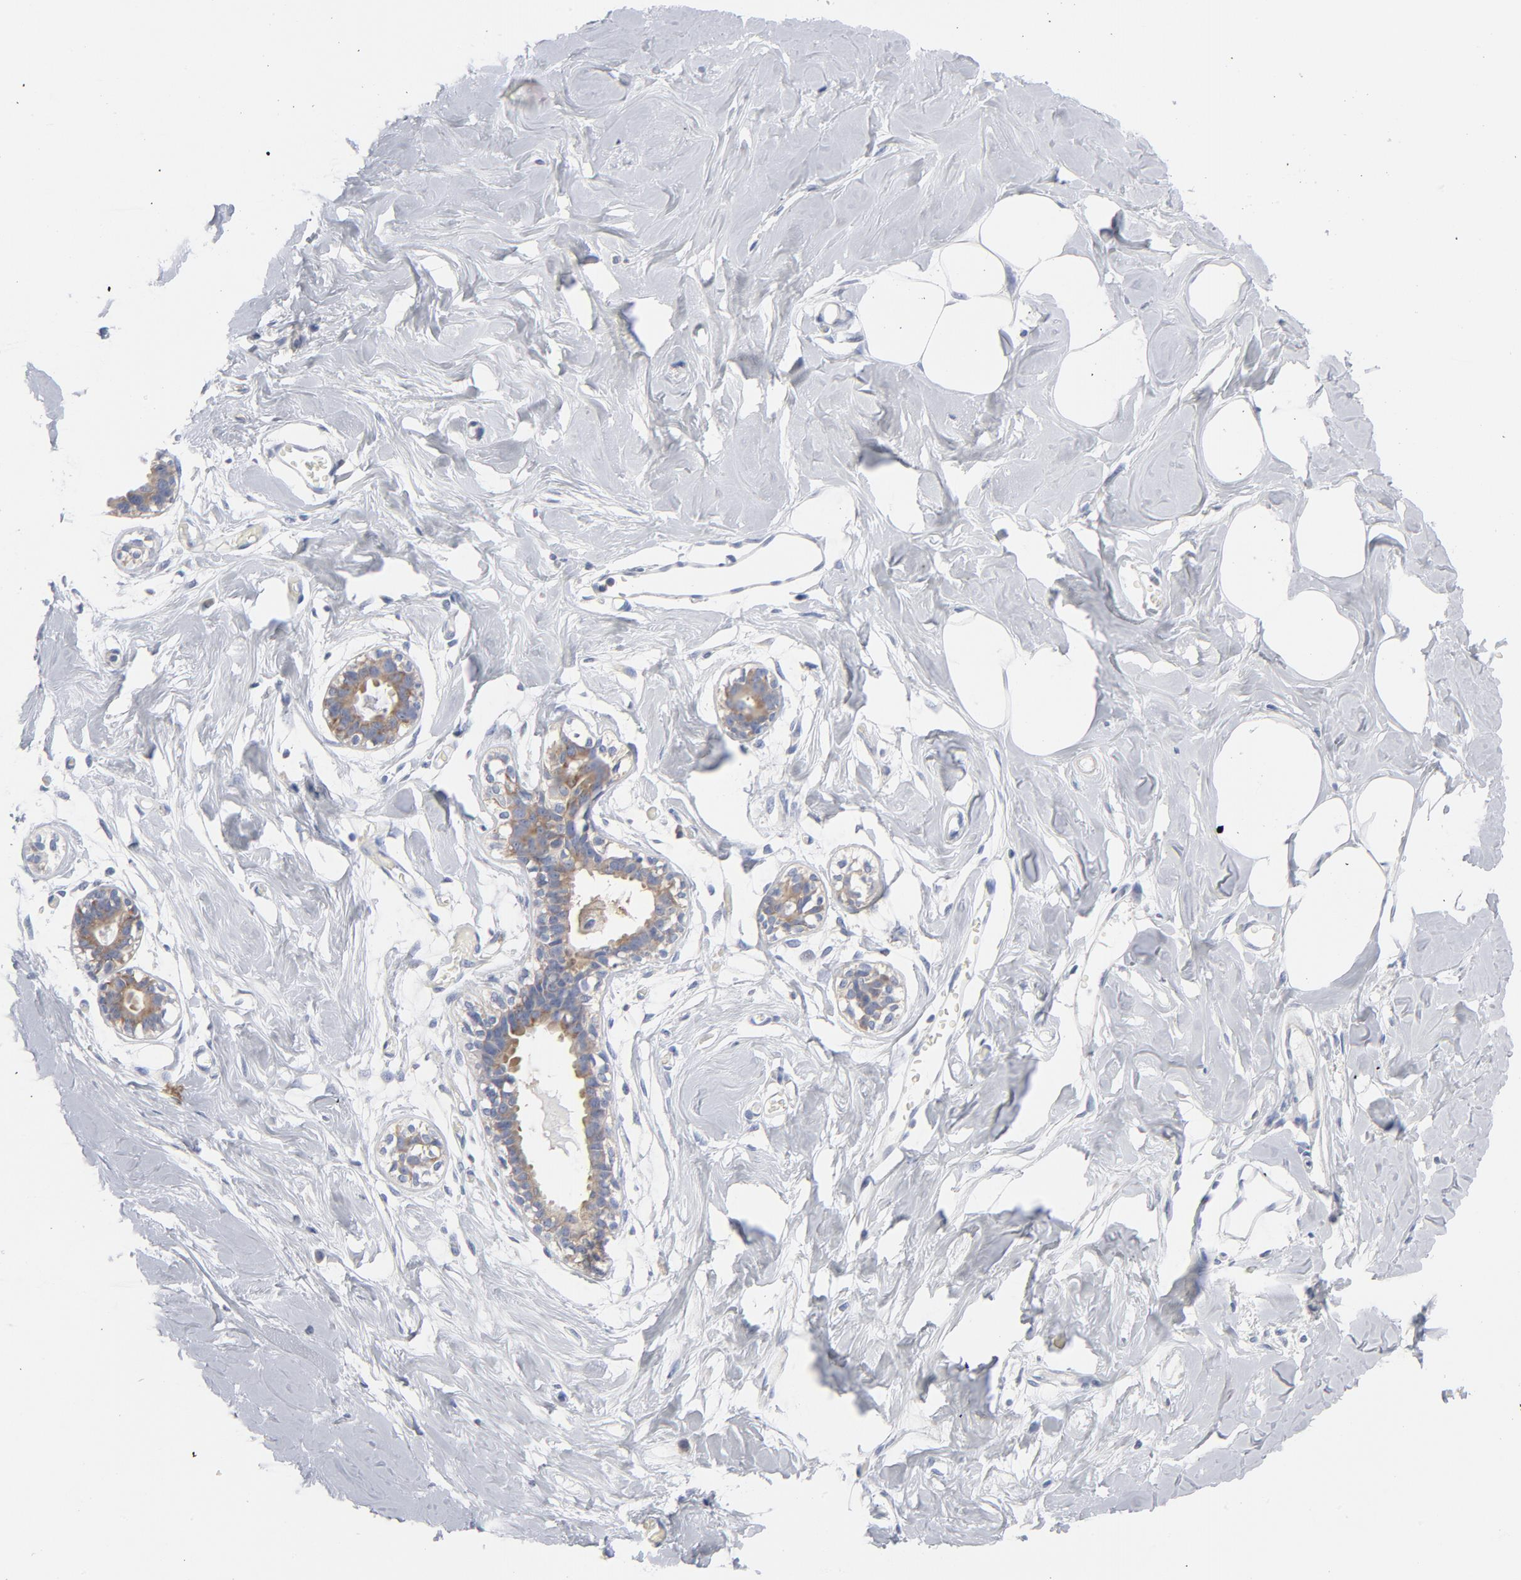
{"staining": {"intensity": "negative", "quantity": "none", "location": "none"}, "tissue": "breast", "cell_type": "Adipocytes", "image_type": "normal", "snomed": [{"axis": "morphology", "description": "Normal tissue, NOS"}, {"axis": "topography", "description": "Breast"}, {"axis": "topography", "description": "Adipose tissue"}], "caption": "Histopathology image shows no significant protein positivity in adipocytes of benign breast.", "gene": "CD86", "patient": {"sex": "female", "age": 25}}